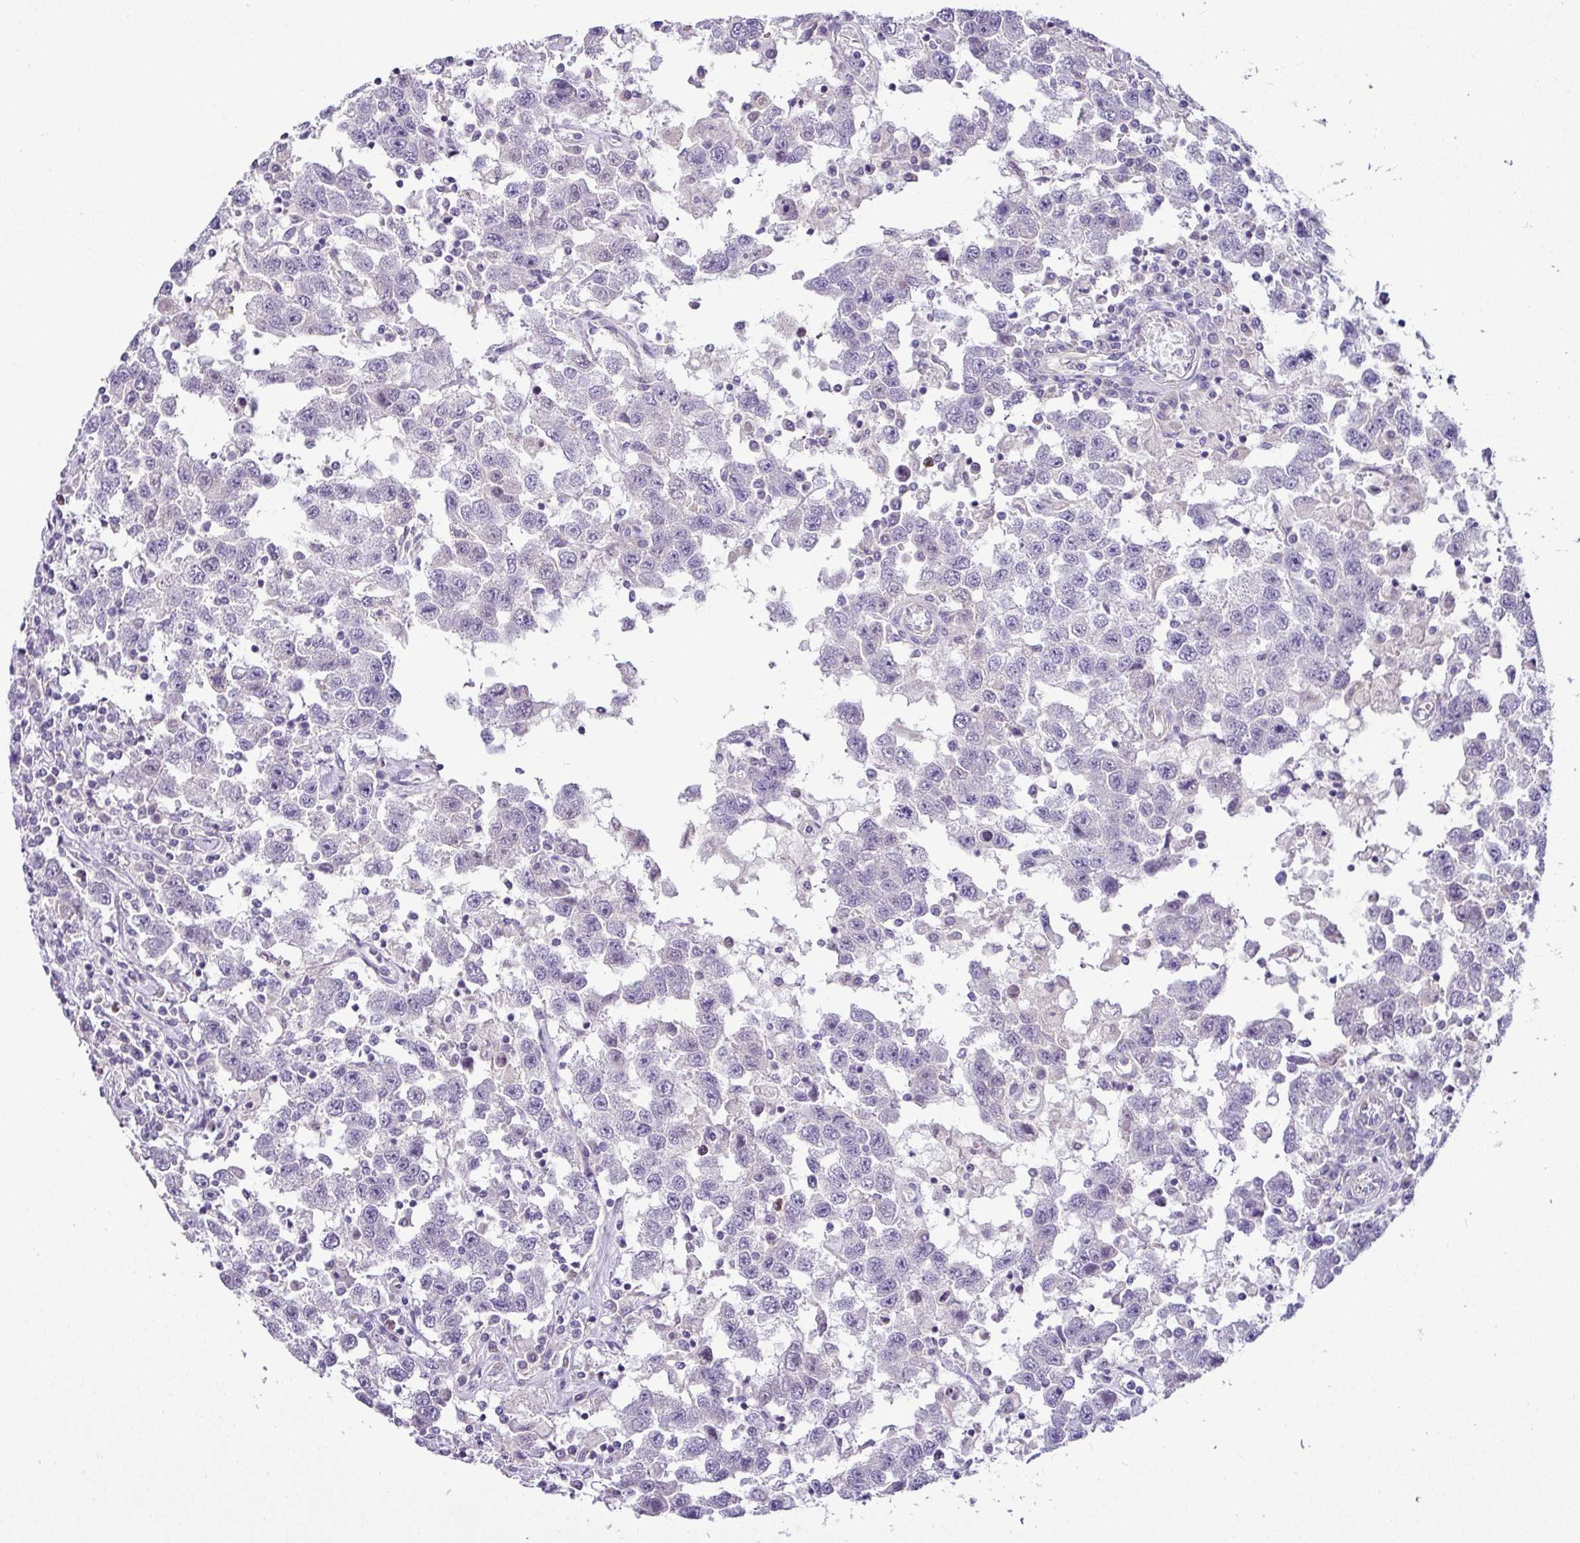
{"staining": {"intensity": "negative", "quantity": "none", "location": "none"}, "tissue": "testis cancer", "cell_type": "Tumor cells", "image_type": "cancer", "snomed": [{"axis": "morphology", "description": "Seminoma, NOS"}, {"axis": "topography", "description": "Testis"}], "caption": "Image shows no significant protein staining in tumor cells of testis cancer.", "gene": "HBEGF", "patient": {"sex": "male", "age": 41}}